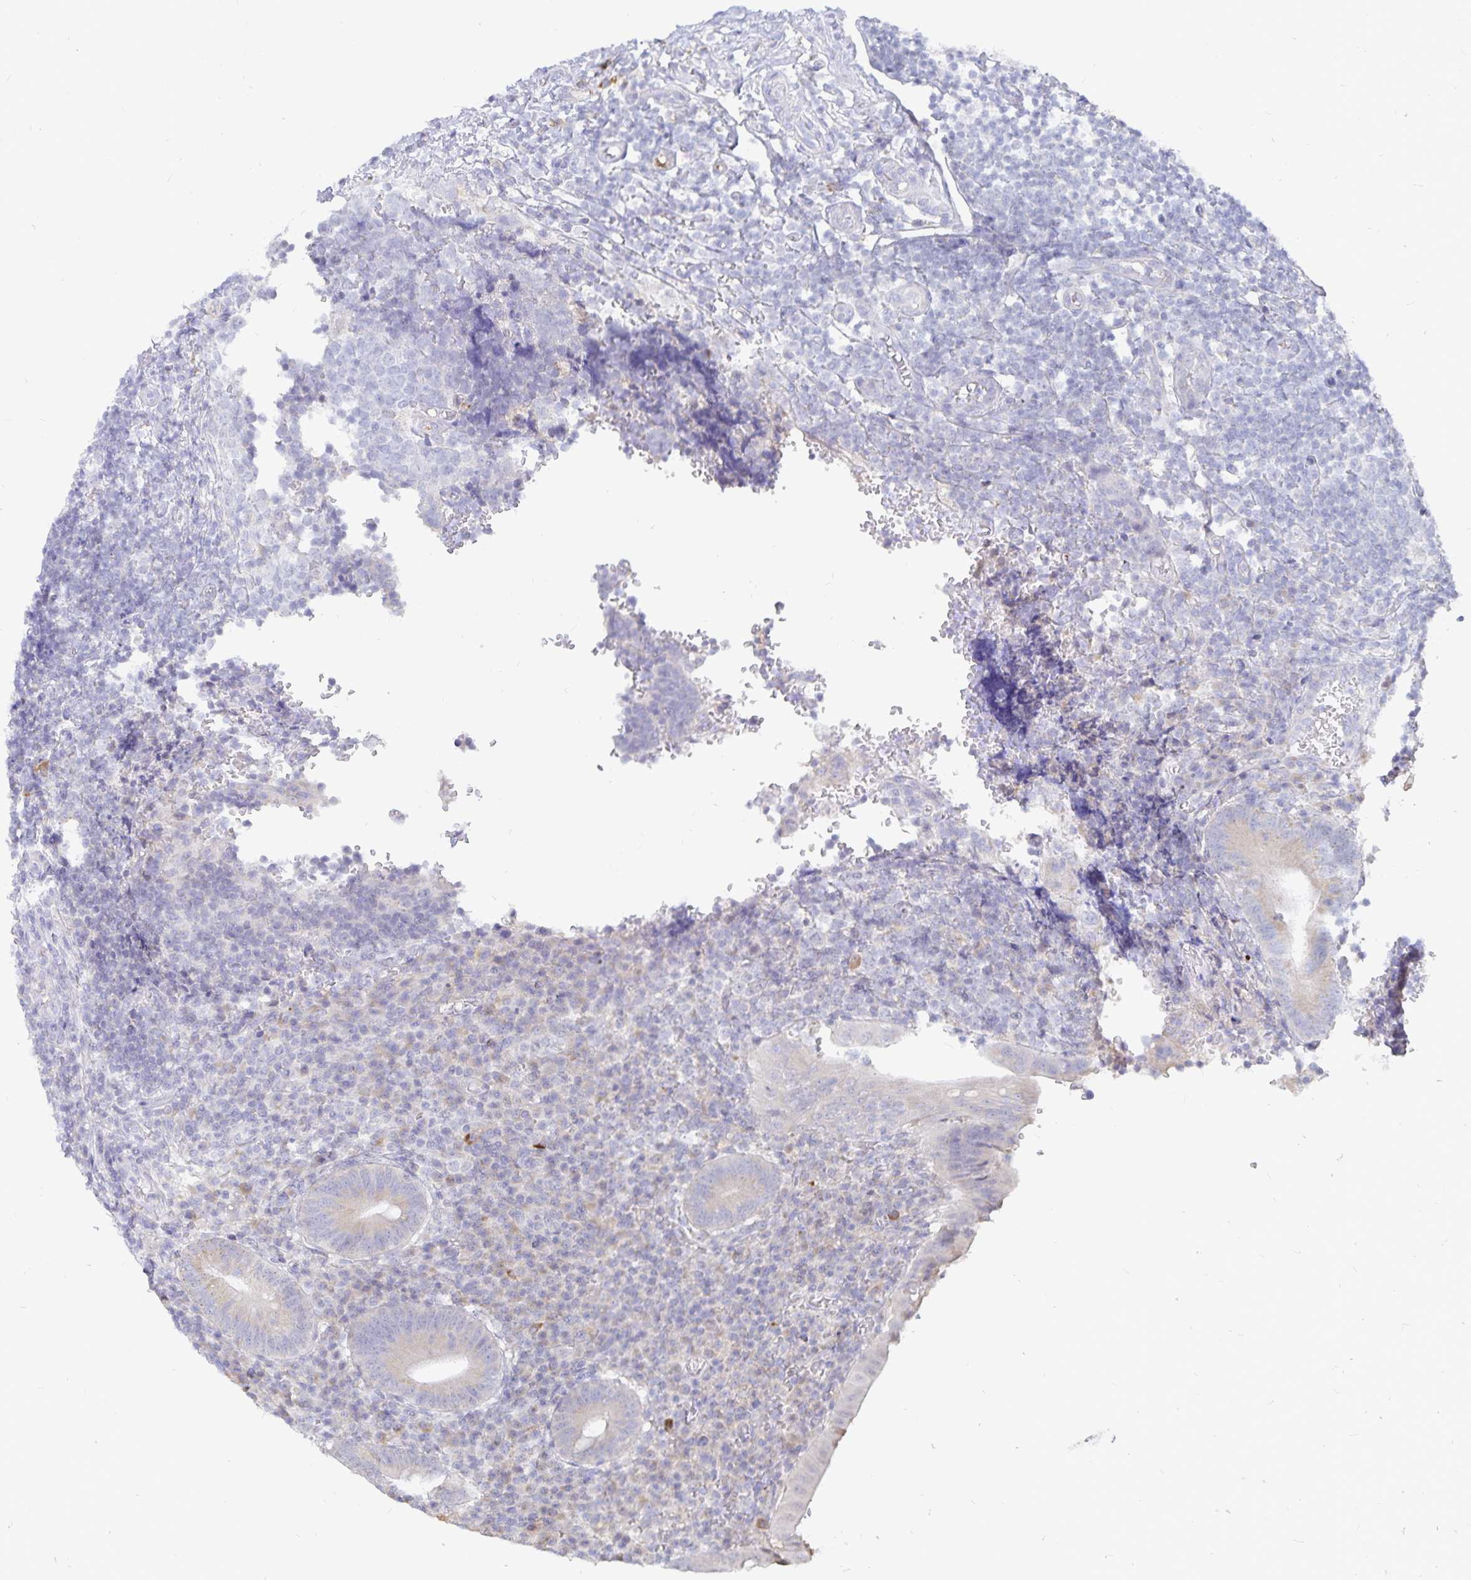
{"staining": {"intensity": "moderate", "quantity": "25%-75%", "location": "cytoplasmic/membranous"}, "tissue": "appendix", "cell_type": "Glandular cells", "image_type": "normal", "snomed": [{"axis": "morphology", "description": "Normal tissue, NOS"}, {"axis": "topography", "description": "Appendix"}], "caption": "Normal appendix was stained to show a protein in brown. There is medium levels of moderate cytoplasmic/membranous staining in about 25%-75% of glandular cells.", "gene": "PKHD1", "patient": {"sex": "male", "age": 18}}